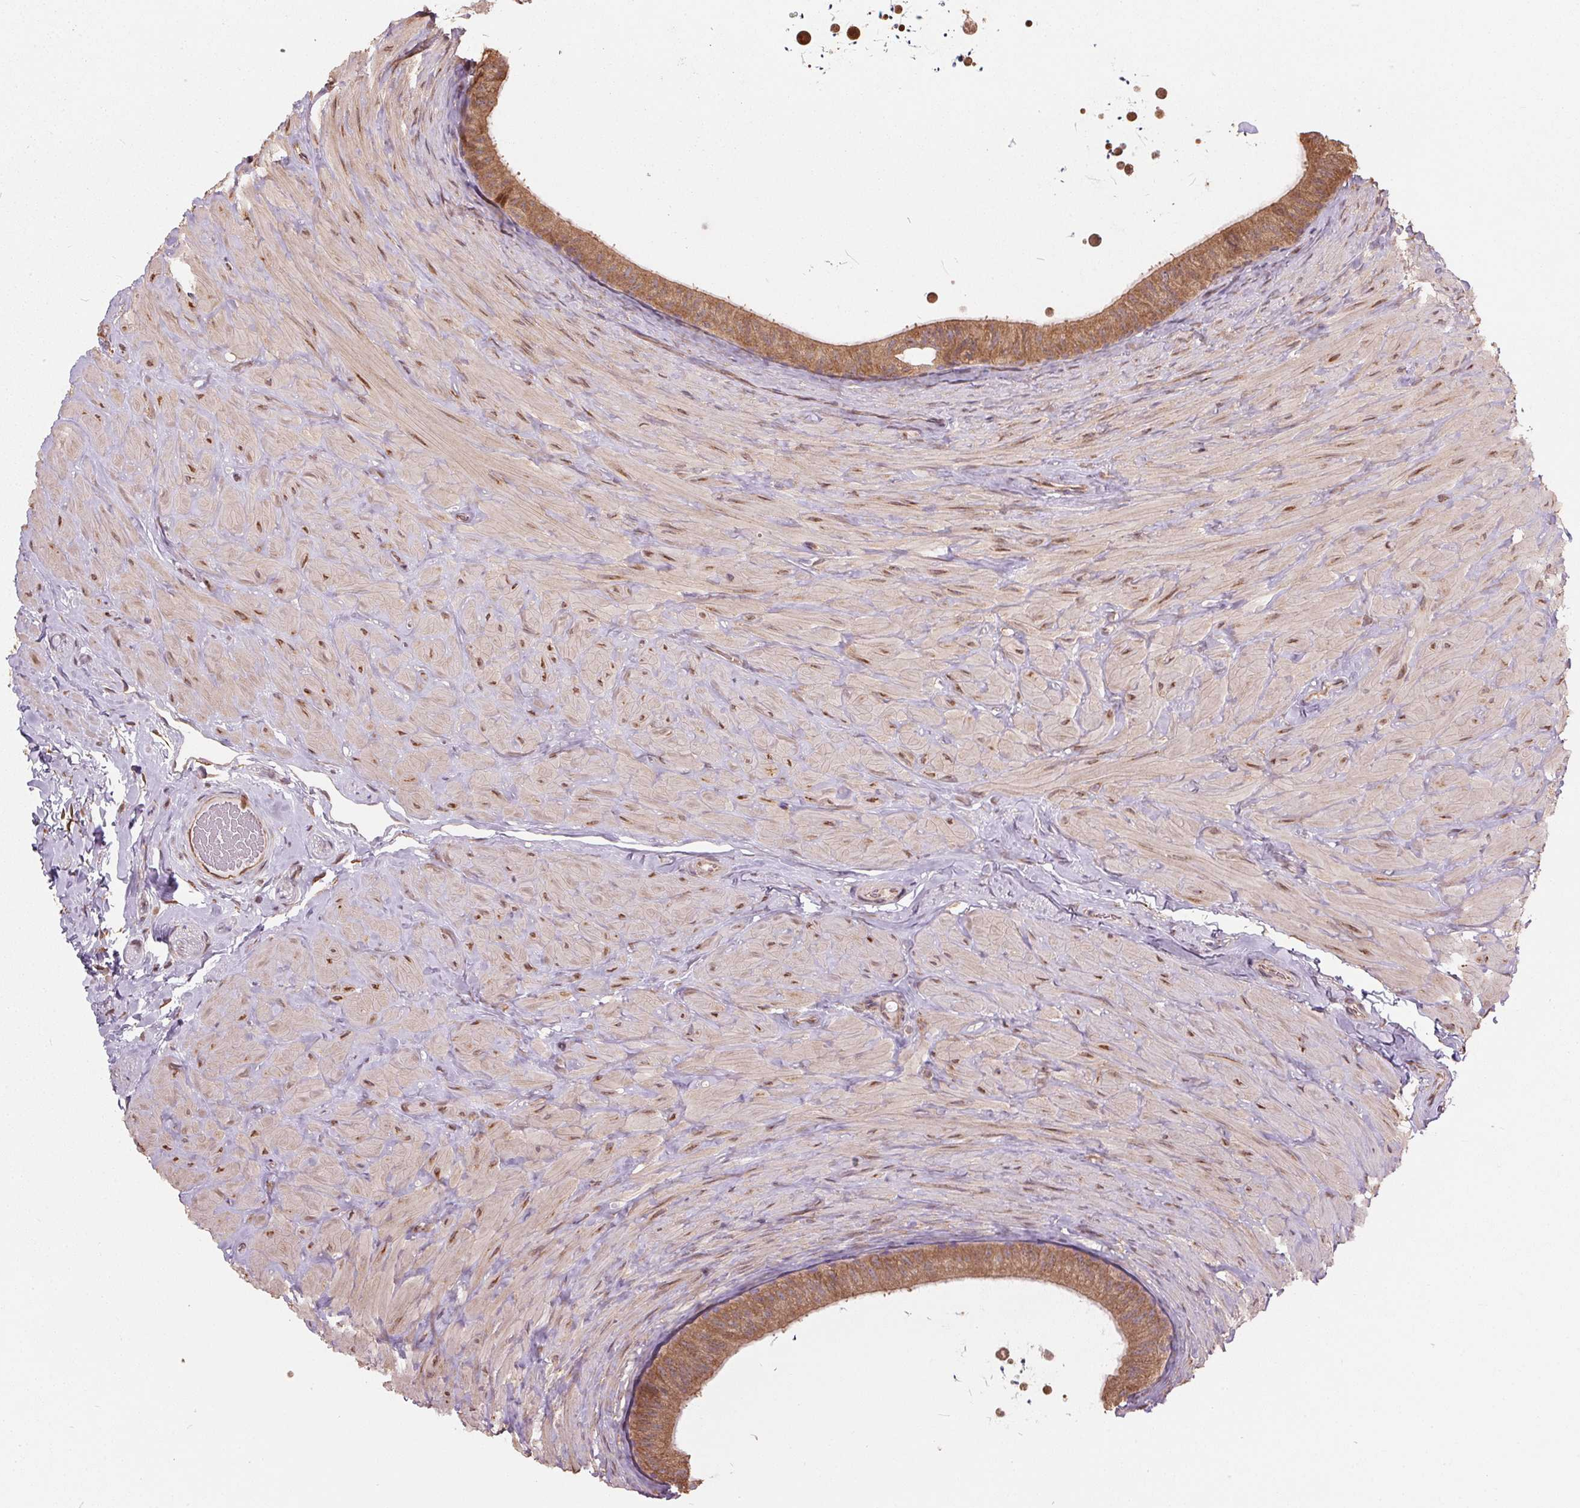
{"staining": {"intensity": "moderate", "quantity": ">75%", "location": "cytoplasmic/membranous"}, "tissue": "epididymis", "cell_type": "Glandular cells", "image_type": "normal", "snomed": [{"axis": "morphology", "description": "Normal tissue, NOS"}, {"axis": "topography", "description": "Epididymis, spermatic cord, NOS"}, {"axis": "topography", "description": "Epididymis"}], "caption": "Immunohistochemical staining of unremarkable human epididymis reveals moderate cytoplasmic/membranous protein staining in approximately >75% of glandular cells.", "gene": "EIF2S1", "patient": {"sex": "male", "age": 31}}